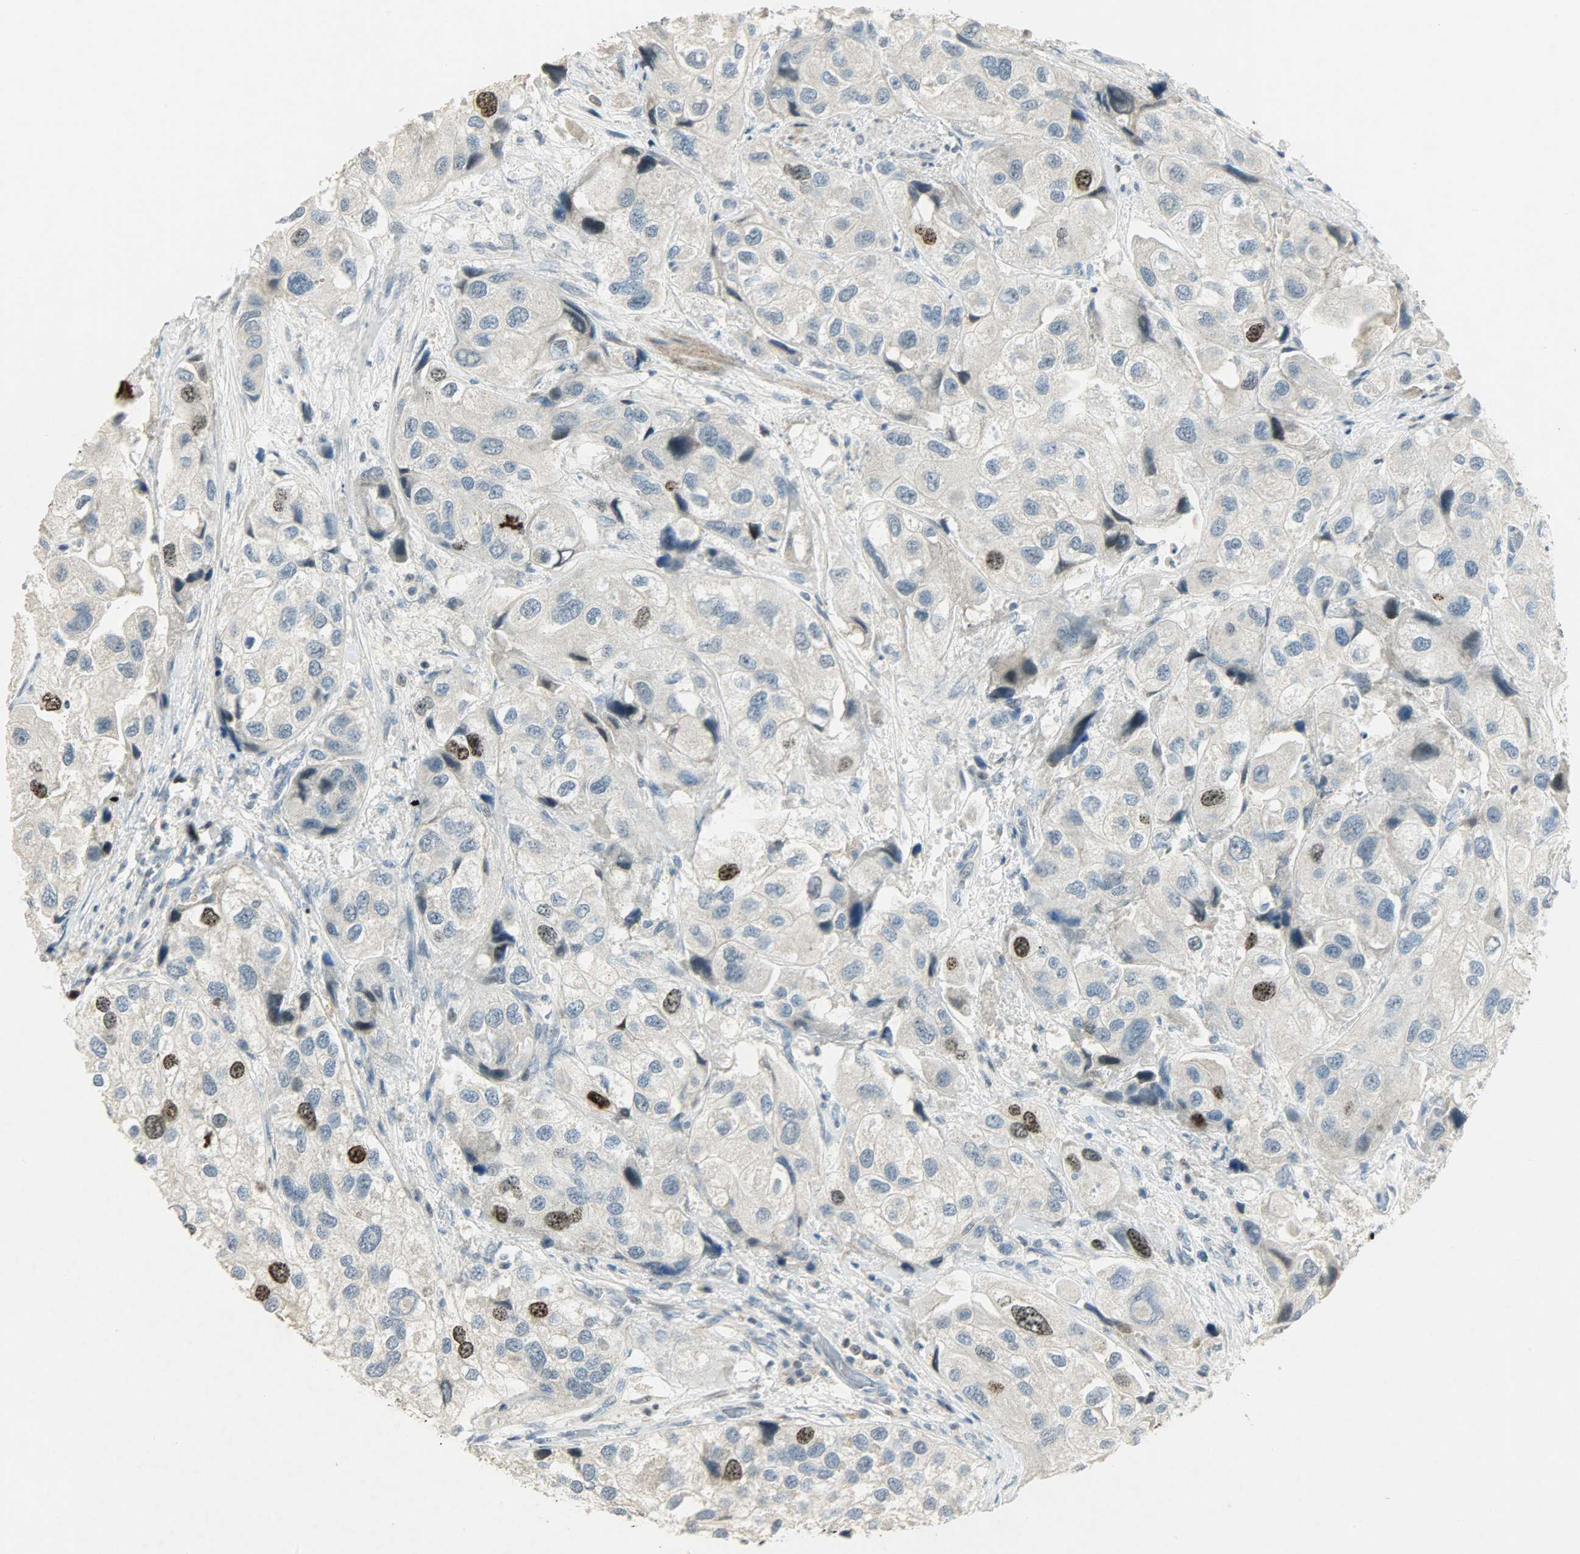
{"staining": {"intensity": "strong", "quantity": "<25%", "location": "nuclear"}, "tissue": "urothelial cancer", "cell_type": "Tumor cells", "image_type": "cancer", "snomed": [{"axis": "morphology", "description": "Urothelial carcinoma, High grade"}, {"axis": "topography", "description": "Urinary bladder"}], "caption": "Protein staining of urothelial cancer tissue shows strong nuclear staining in about <25% of tumor cells. (brown staining indicates protein expression, while blue staining denotes nuclei).", "gene": "AURKB", "patient": {"sex": "female", "age": 64}}